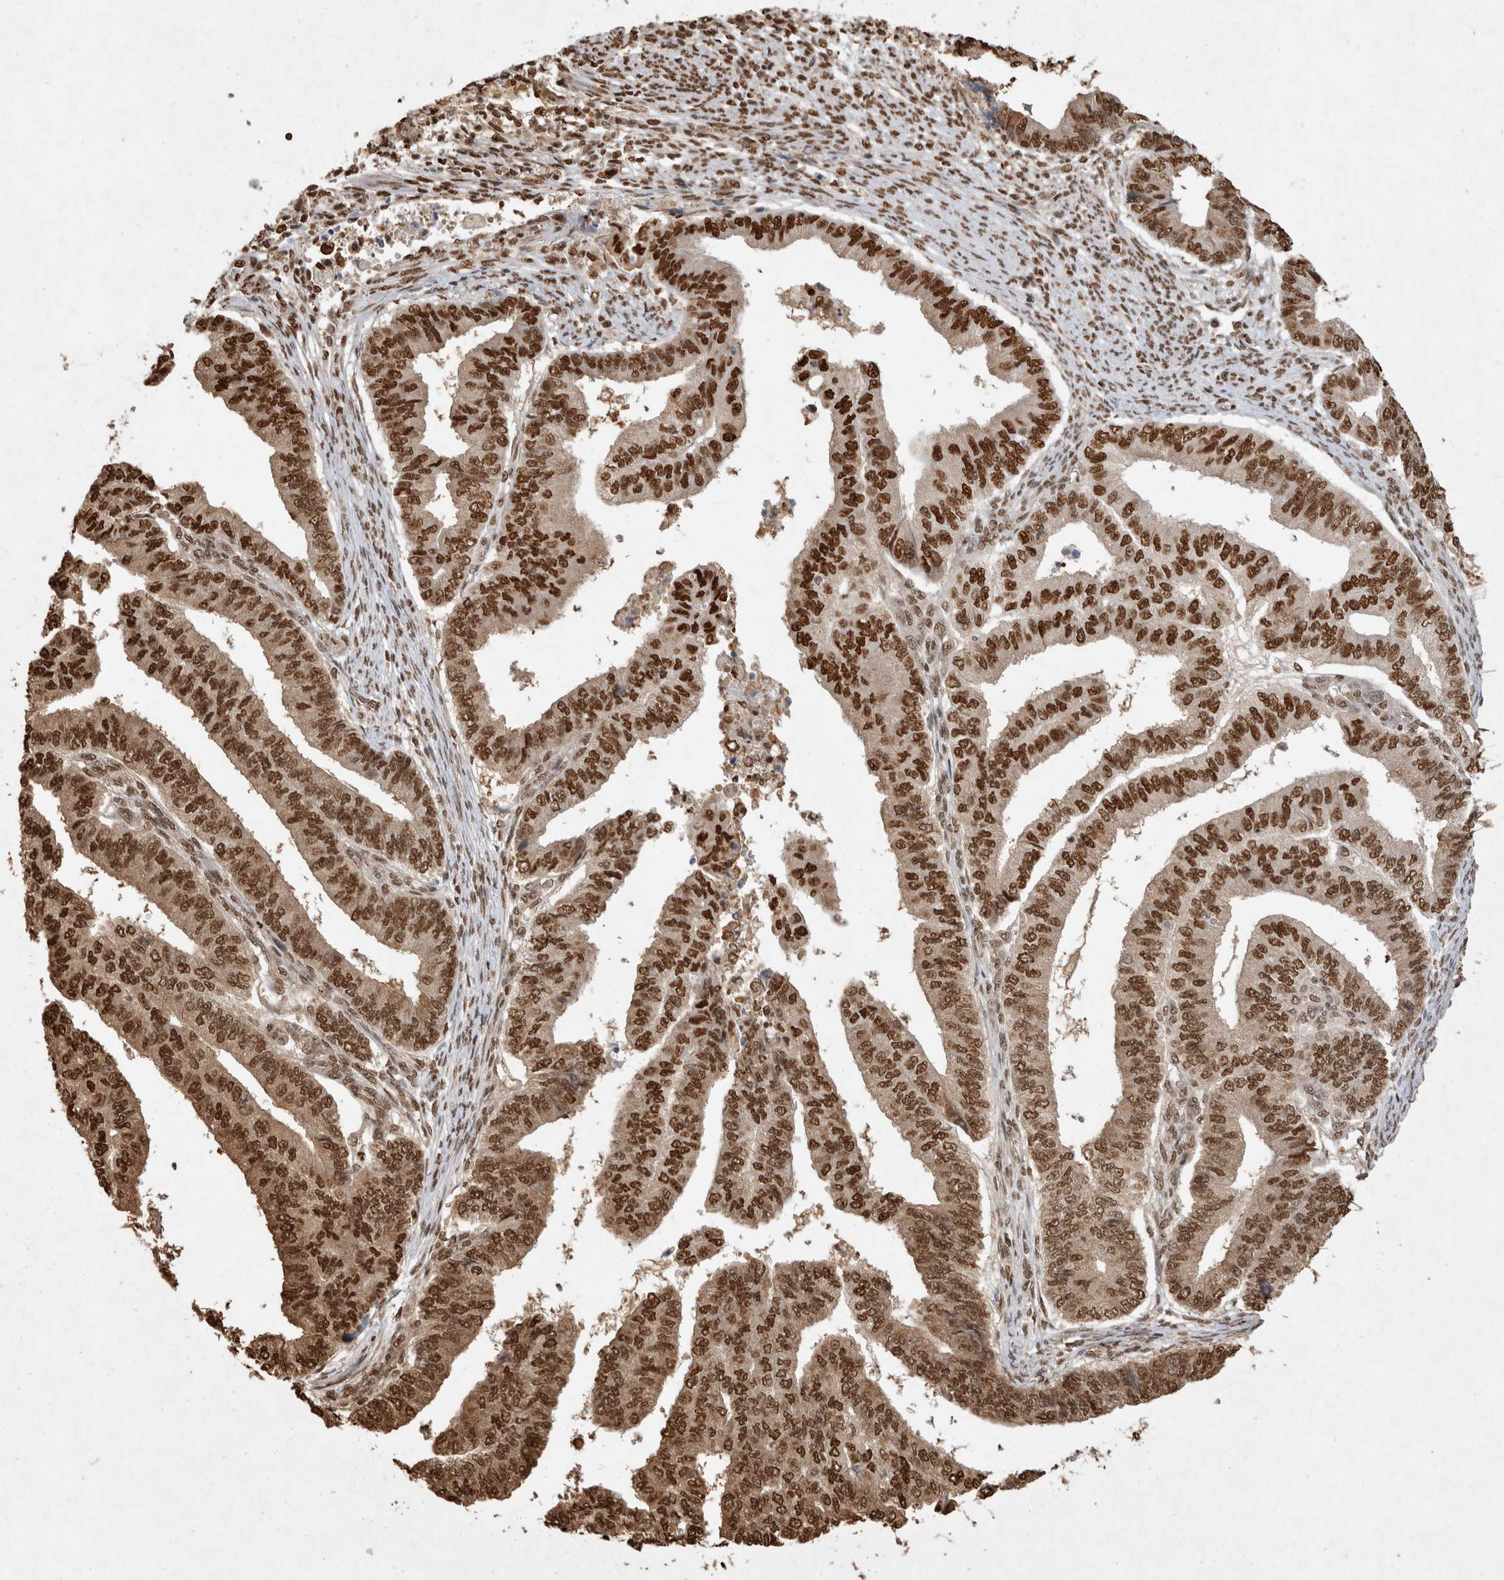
{"staining": {"intensity": "strong", "quantity": ">75%", "location": "cytoplasmic/membranous,nuclear"}, "tissue": "endometrial cancer", "cell_type": "Tumor cells", "image_type": "cancer", "snomed": [{"axis": "morphology", "description": "Polyp, NOS"}, {"axis": "morphology", "description": "Adenocarcinoma, NOS"}, {"axis": "morphology", "description": "Adenoma, NOS"}, {"axis": "topography", "description": "Endometrium"}], "caption": "This micrograph shows IHC staining of human endometrial cancer, with high strong cytoplasmic/membranous and nuclear positivity in approximately >75% of tumor cells.", "gene": "HDGF", "patient": {"sex": "female", "age": 79}}